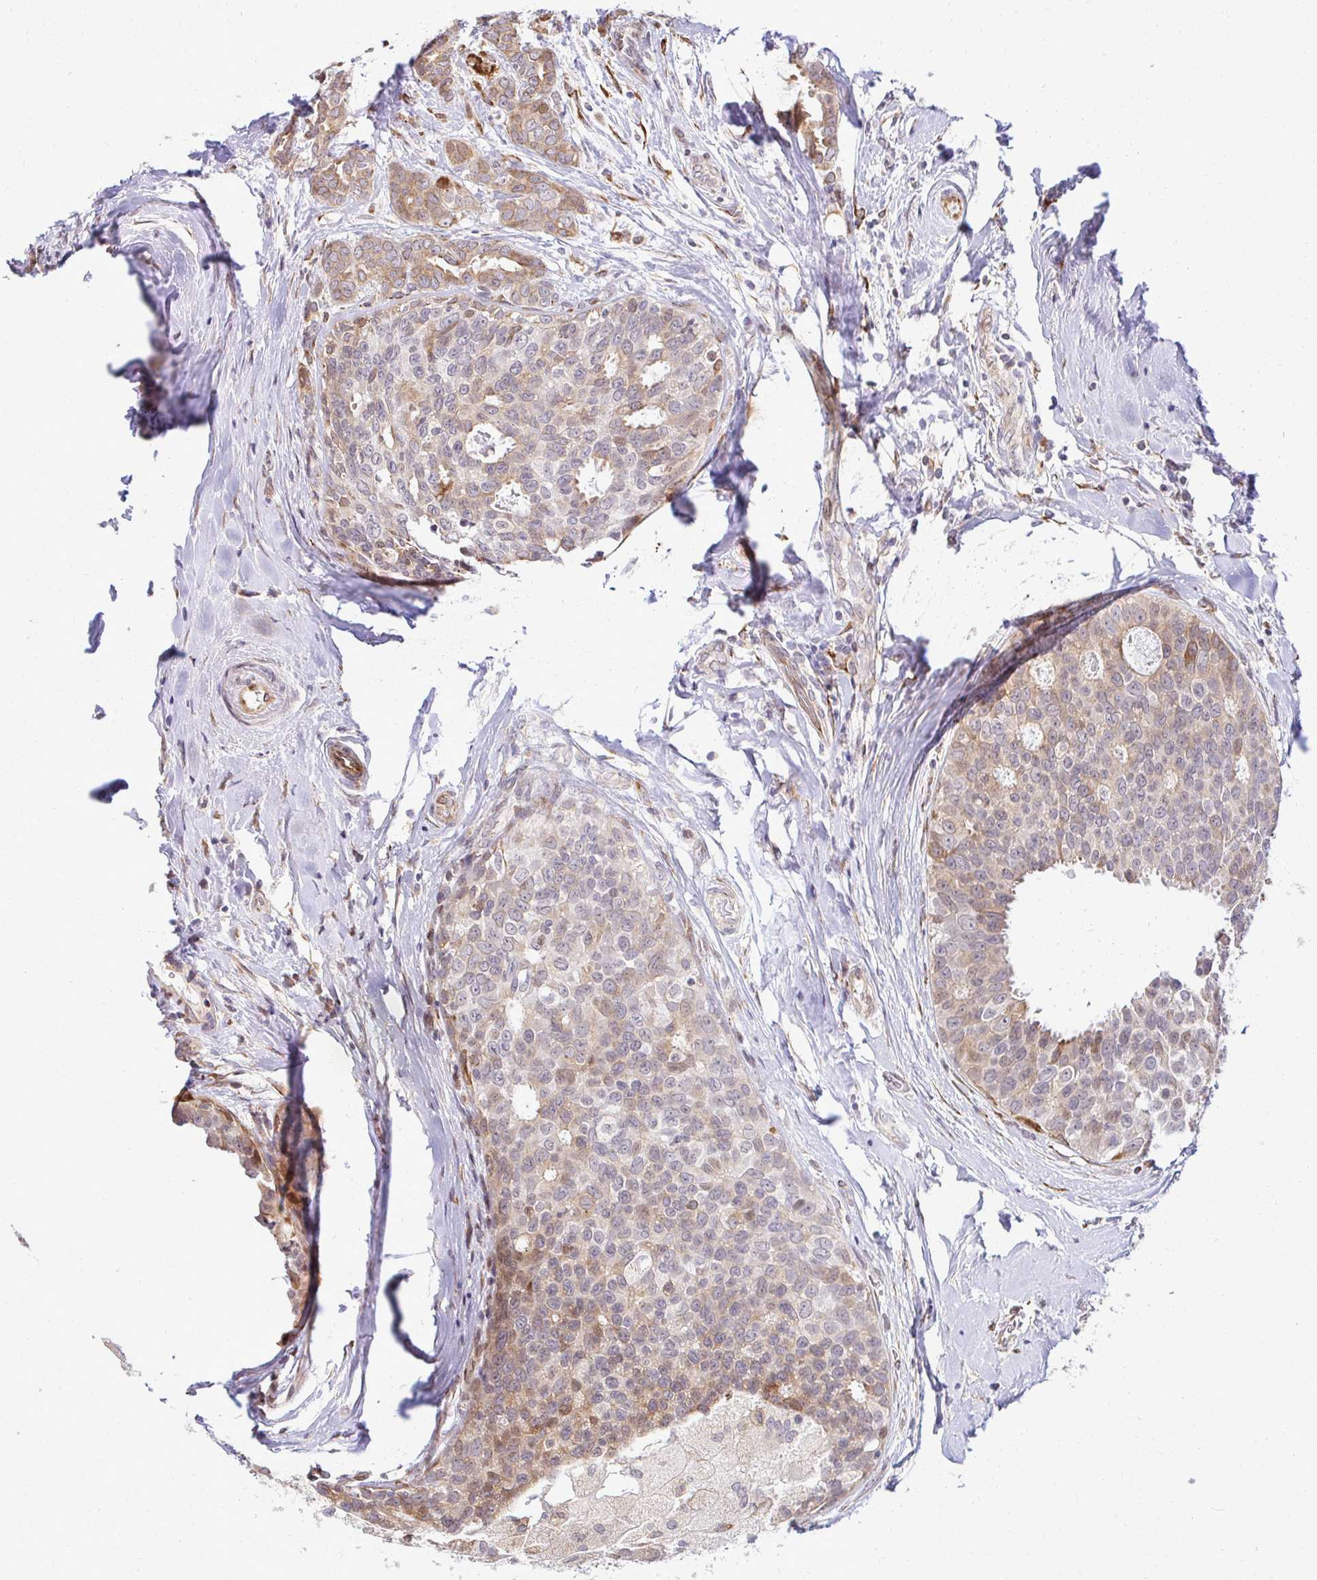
{"staining": {"intensity": "weak", "quantity": "25%-75%", "location": "cytoplasmic/membranous"}, "tissue": "breast cancer", "cell_type": "Tumor cells", "image_type": "cancer", "snomed": [{"axis": "morphology", "description": "Duct carcinoma"}, {"axis": "topography", "description": "Breast"}], "caption": "There is low levels of weak cytoplasmic/membranous expression in tumor cells of breast cancer (invasive ductal carcinoma), as demonstrated by immunohistochemical staining (brown color).", "gene": "HPS1", "patient": {"sex": "female", "age": 45}}